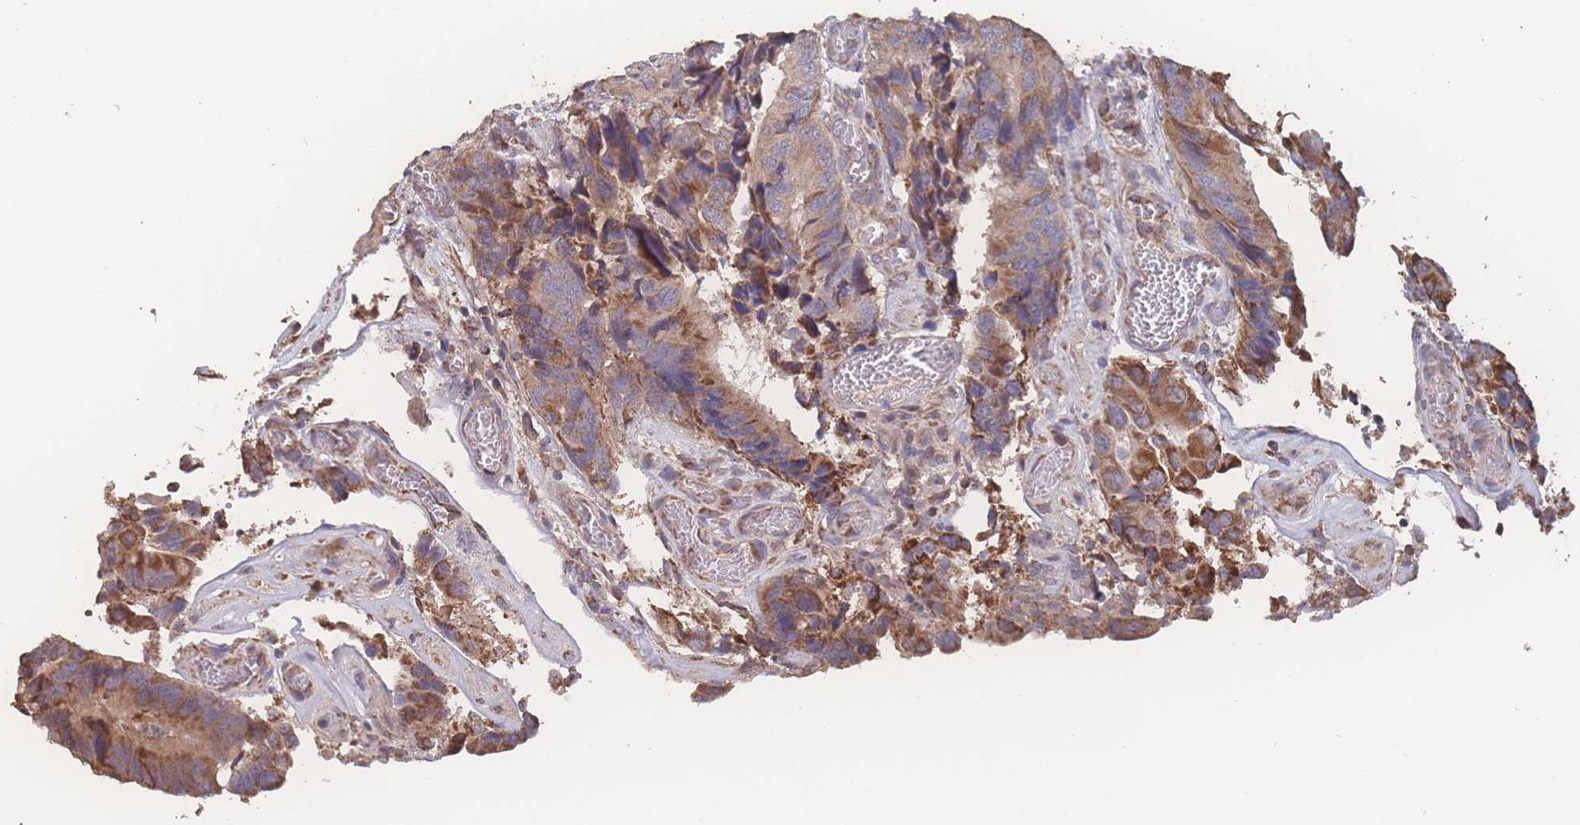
{"staining": {"intensity": "moderate", "quantity": ">75%", "location": "cytoplasmic/membranous"}, "tissue": "colorectal cancer", "cell_type": "Tumor cells", "image_type": "cancer", "snomed": [{"axis": "morphology", "description": "Adenocarcinoma, NOS"}, {"axis": "topography", "description": "Colon"}], "caption": "Immunohistochemistry (IHC) of colorectal cancer displays medium levels of moderate cytoplasmic/membranous expression in about >75% of tumor cells.", "gene": "SGSM3", "patient": {"sex": "male", "age": 84}}